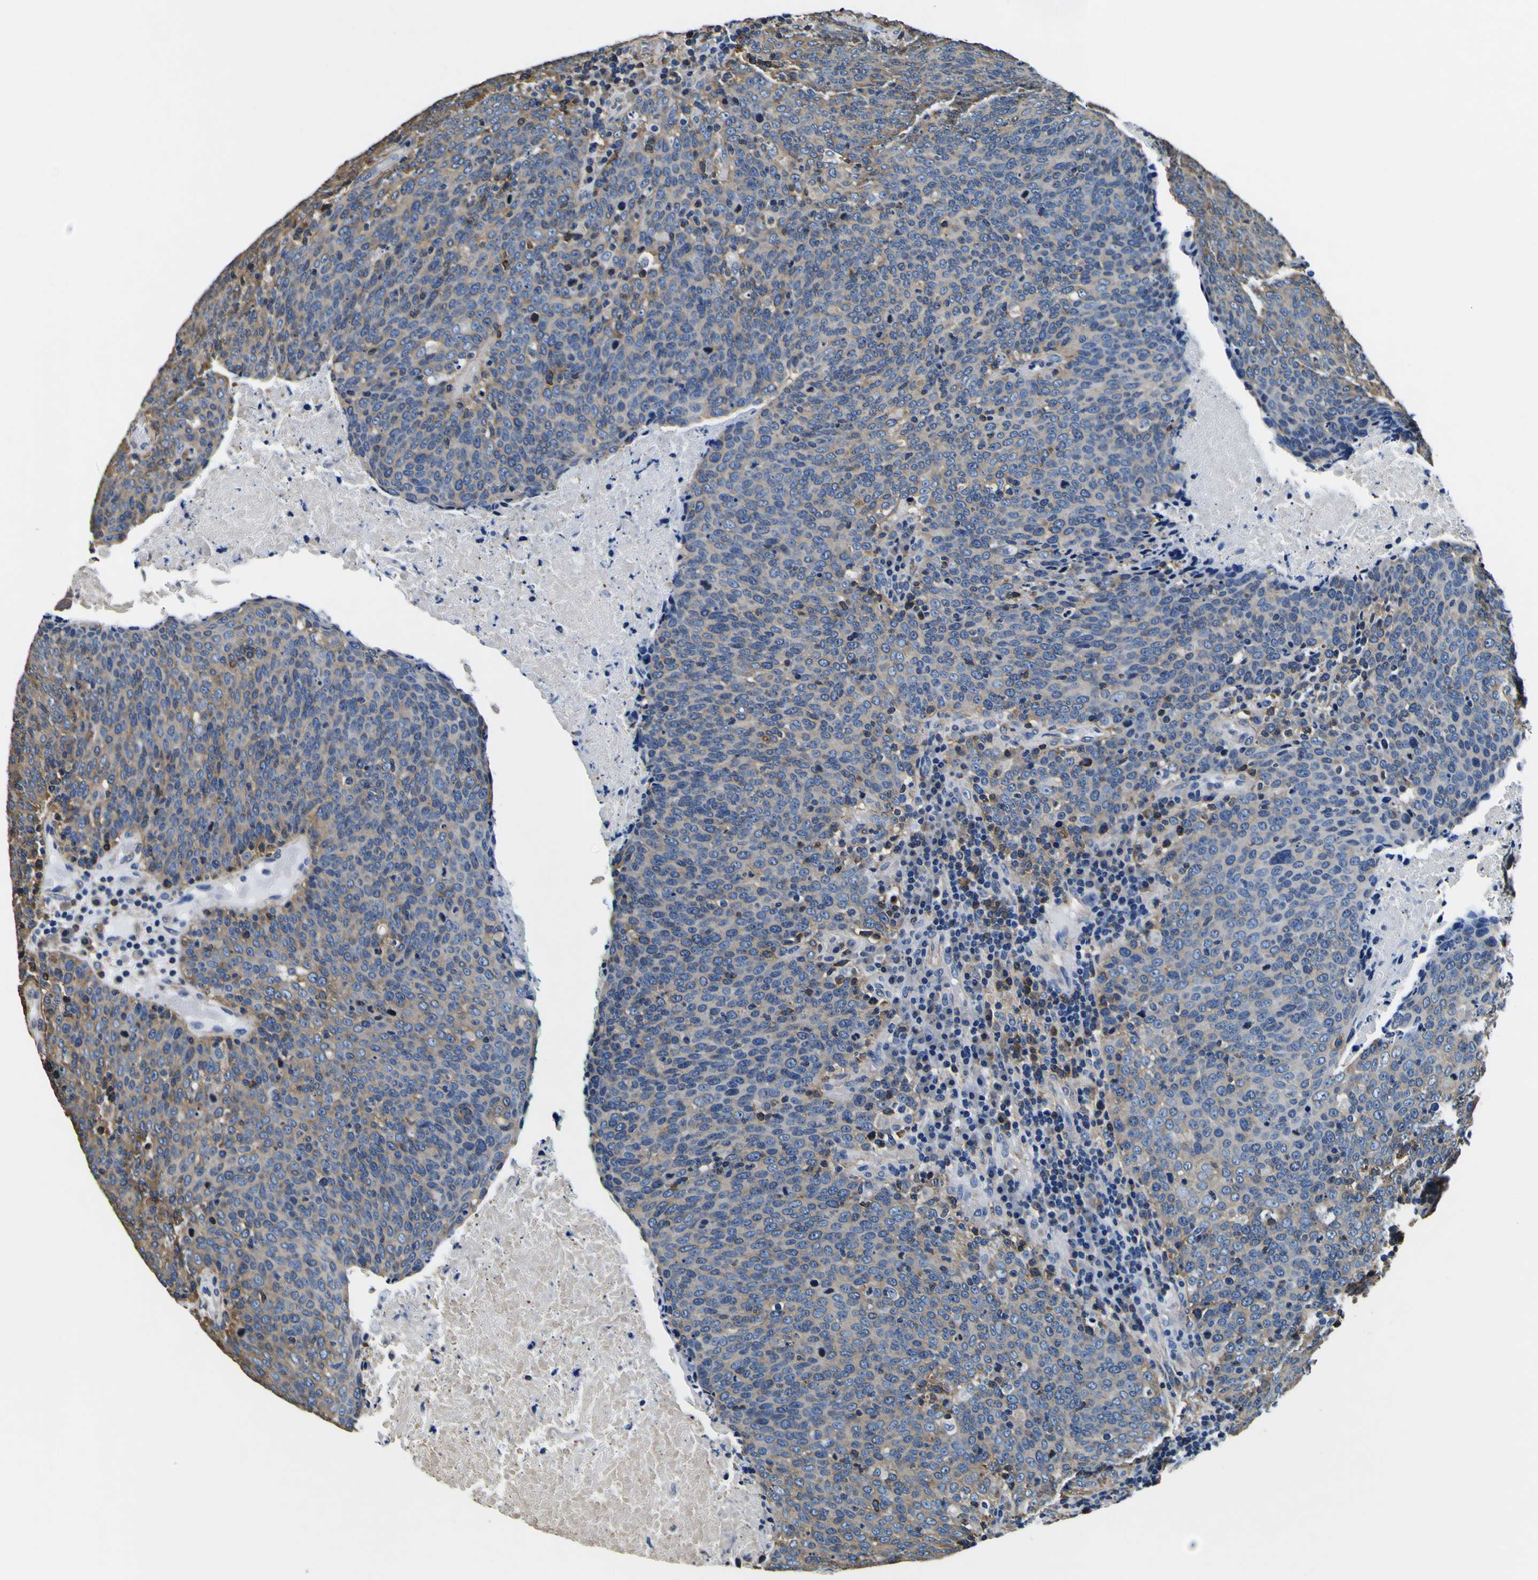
{"staining": {"intensity": "weak", "quantity": ">75%", "location": "cytoplasmic/membranous"}, "tissue": "head and neck cancer", "cell_type": "Tumor cells", "image_type": "cancer", "snomed": [{"axis": "morphology", "description": "Squamous cell carcinoma, NOS"}, {"axis": "morphology", "description": "Squamous cell carcinoma, metastatic, NOS"}, {"axis": "topography", "description": "Lymph node"}, {"axis": "topography", "description": "Head-Neck"}], "caption": "Head and neck squamous cell carcinoma tissue demonstrates weak cytoplasmic/membranous positivity in about >75% of tumor cells (DAB (3,3'-diaminobenzidine) IHC, brown staining for protein, blue staining for nuclei).", "gene": "TUBA1B", "patient": {"sex": "male", "age": 62}}